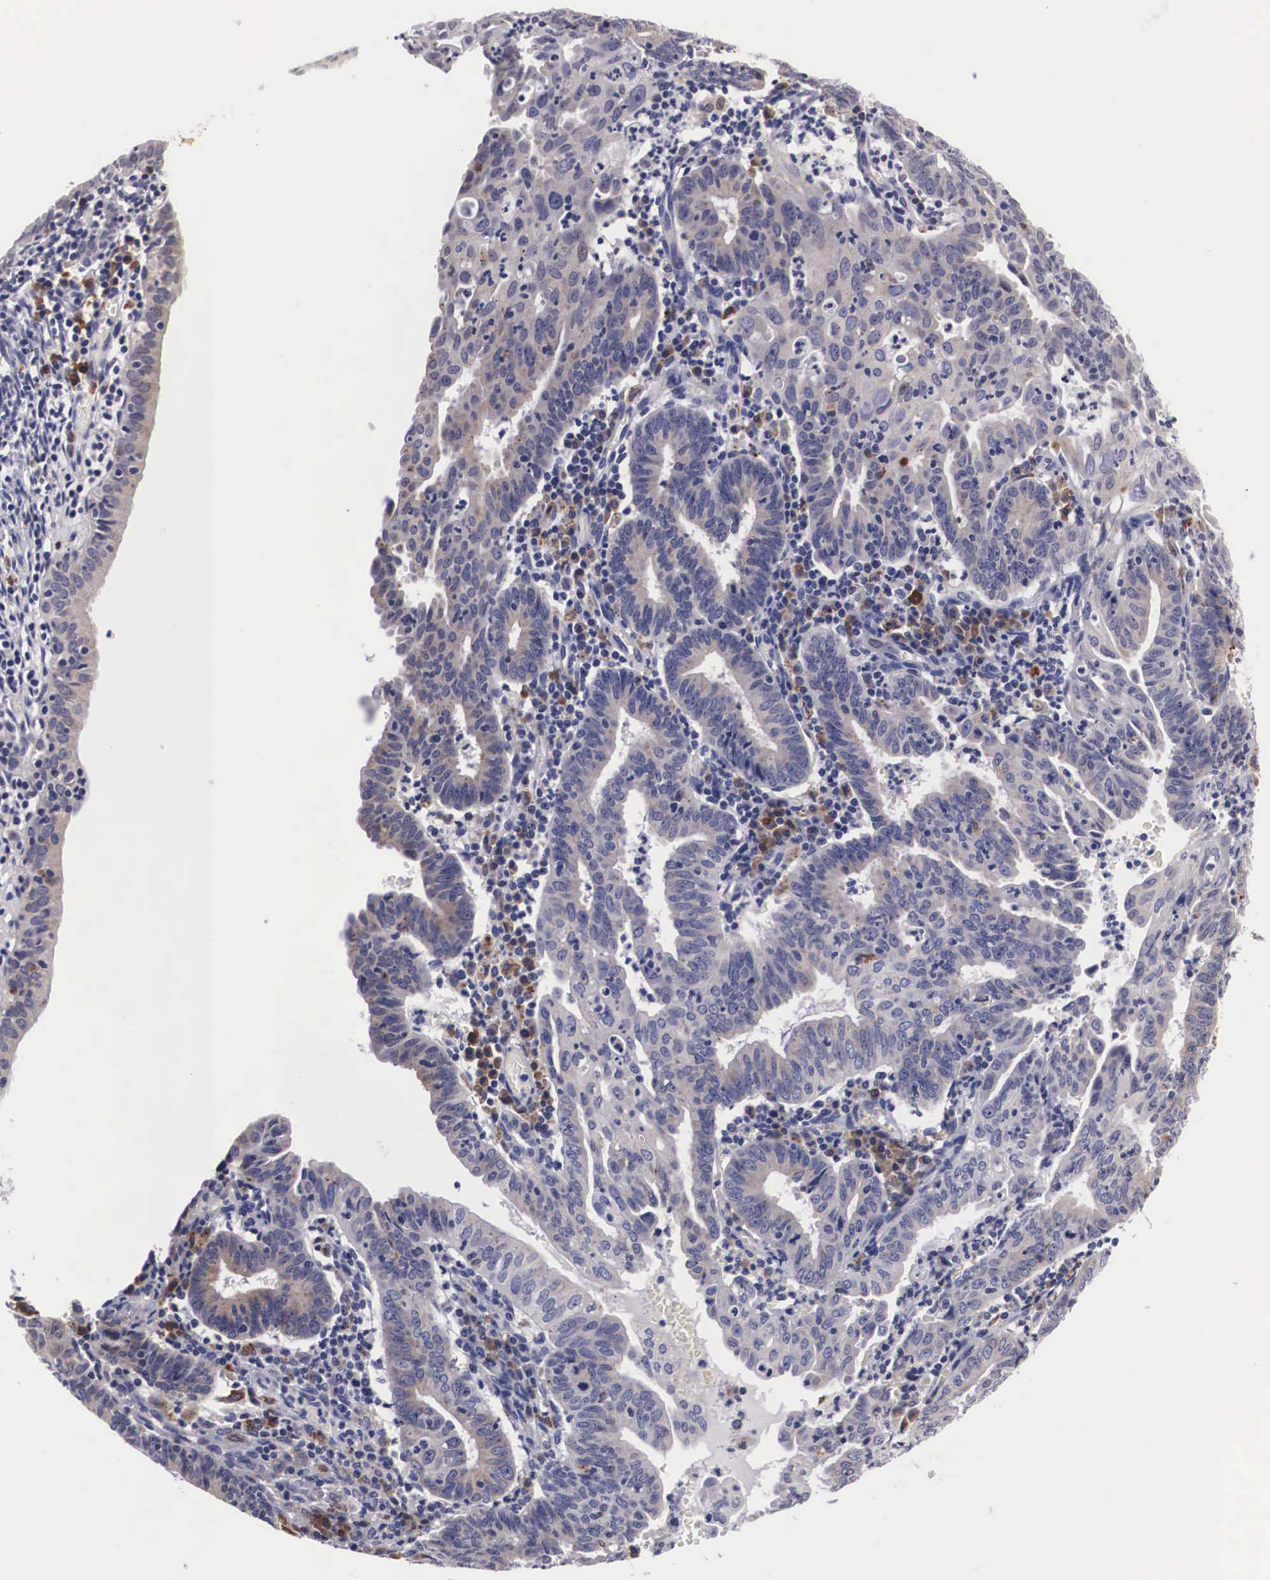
{"staining": {"intensity": "weak", "quantity": "<25%", "location": "cytoplasmic/membranous"}, "tissue": "endometrial cancer", "cell_type": "Tumor cells", "image_type": "cancer", "snomed": [{"axis": "morphology", "description": "Adenocarcinoma, NOS"}, {"axis": "topography", "description": "Endometrium"}], "caption": "A photomicrograph of endometrial adenocarcinoma stained for a protein reveals no brown staining in tumor cells.", "gene": "CRELD2", "patient": {"sex": "female", "age": 60}}